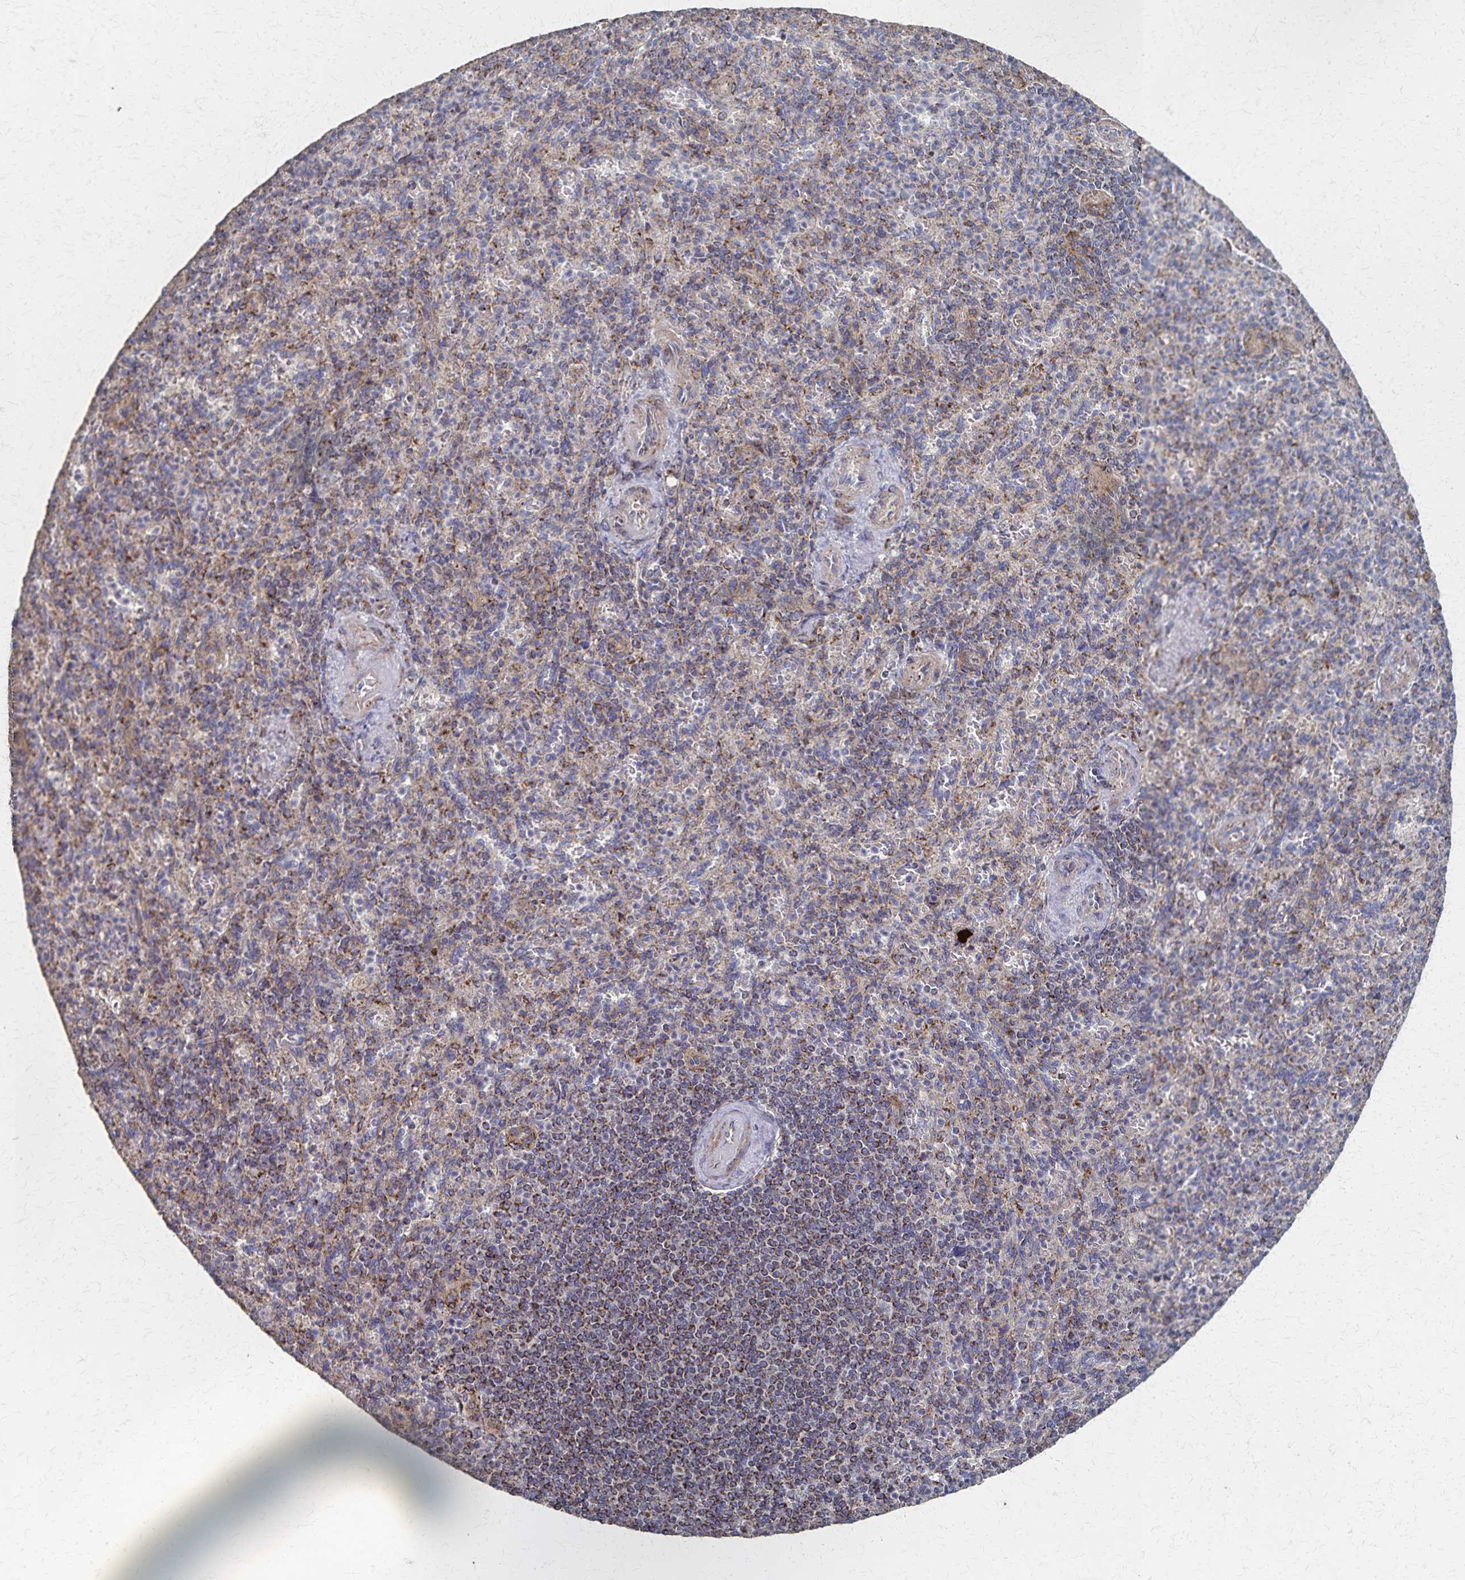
{"staining": {"intensity": "moderate", "quantity": "25%-75%", "location": "cytoplasmic/membranous"}, "tissue": "spleen", "cell_type": "Cells in red pulp", "image_type": "normal", "snomed": [{"axis": "morphology", "description": "Normal tissue, NOS"}, {"axis": "topography", "description": "Spleen"}], "caption": "Immunohistochemistry (IHC) of normal human spleen exhibits medium levels of moderate cytoplasmic/membranous positivity in about 25%-75% of cells in red pulp. The staining was performed using DAB to visualize the protein expression in brown, while the nuclei were stained in blue with hematoxylin (Magnification: 20x).", "gene": "PGAP2", "patient": {"sex": "female", "age": 74}}